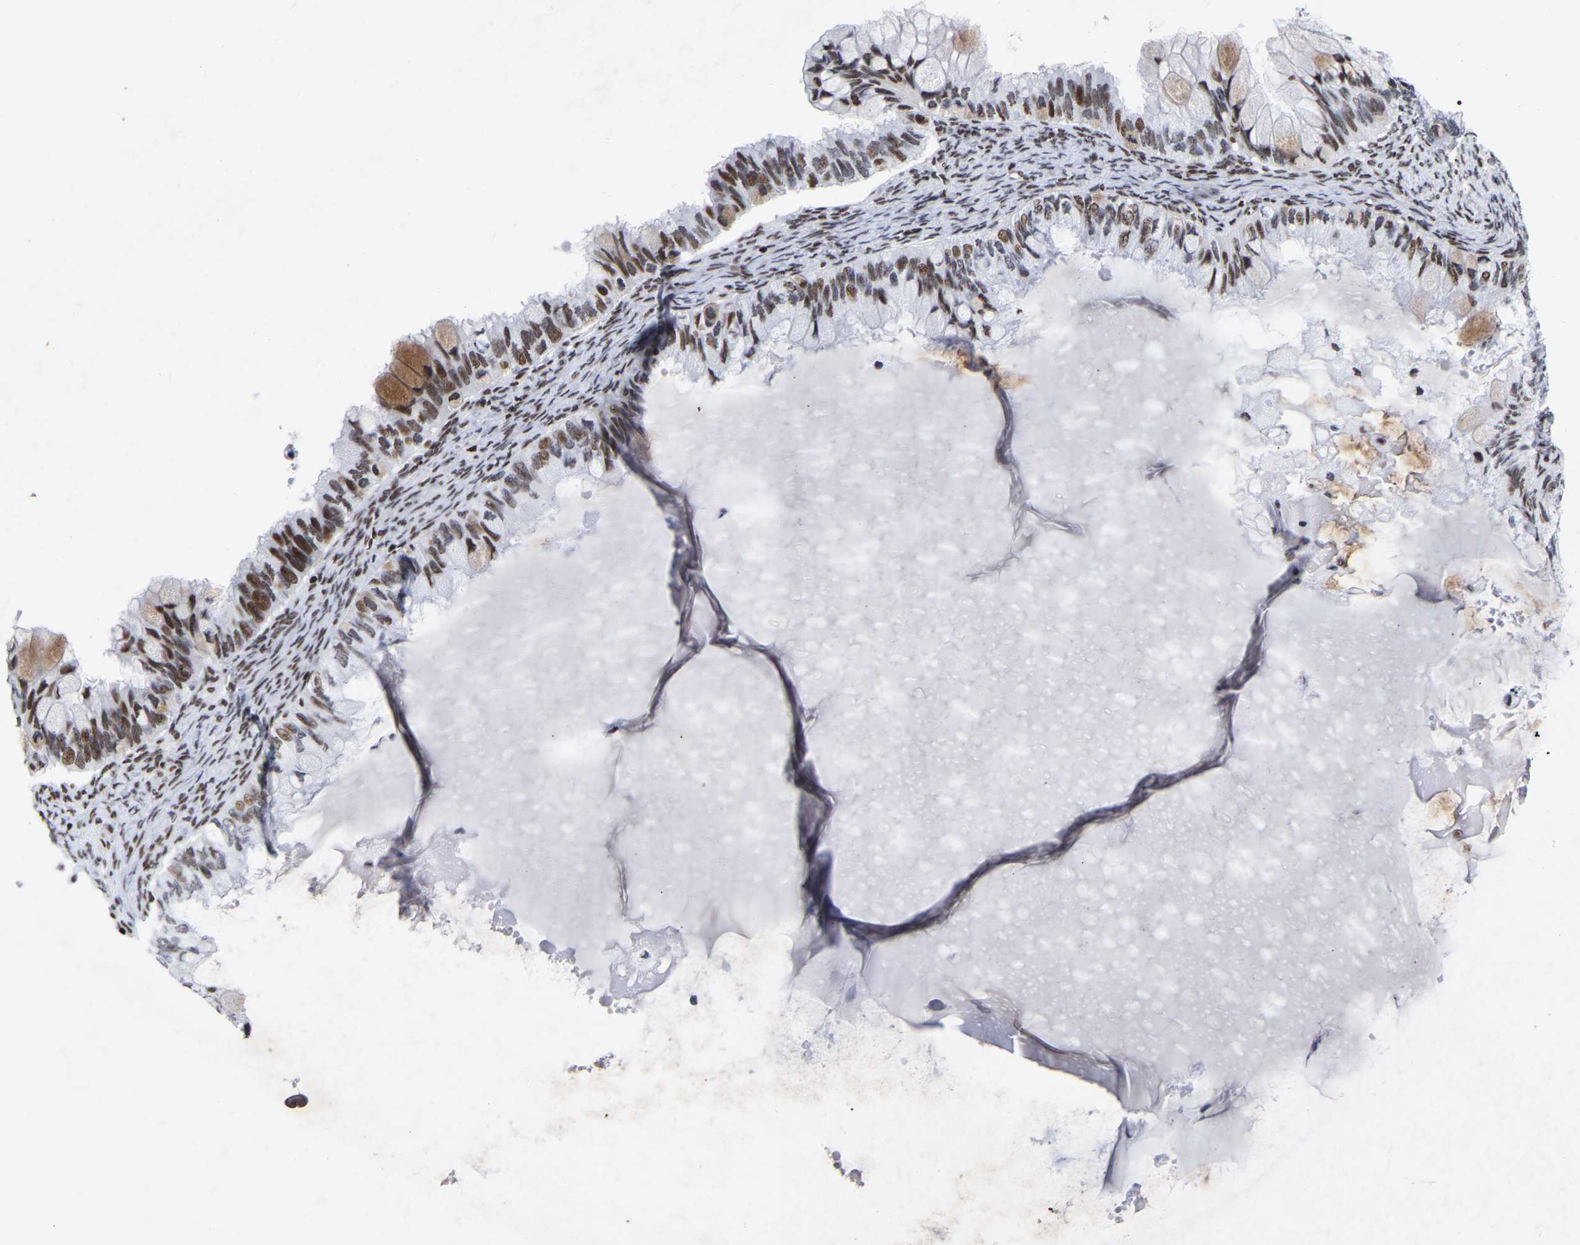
{"staining": {"intensity": "moderate", "quantity": "<25%", "location": "nuclear"}, "tissue": "ovarian cancer", "cell_type": "Tumor cells", "image_type": "cancer", "snomed": [{"axis": "morphology", "description": "Cystadenocarcinoma, mucinous, NOS"}, {"axis": "topography", "description": "Ovary"}], "caption": "IHC micrograph of neoplastic tissue: human ovarian mucinous cystadenocarcinoma stained using immunohistochemistry shows low levels of moderate protein expression localized specifically in the nuclear of tumor cells, appearing as a nuclear brown color.", "gene": "PRCC", "patient": {"sex": "female", "age": 80}}